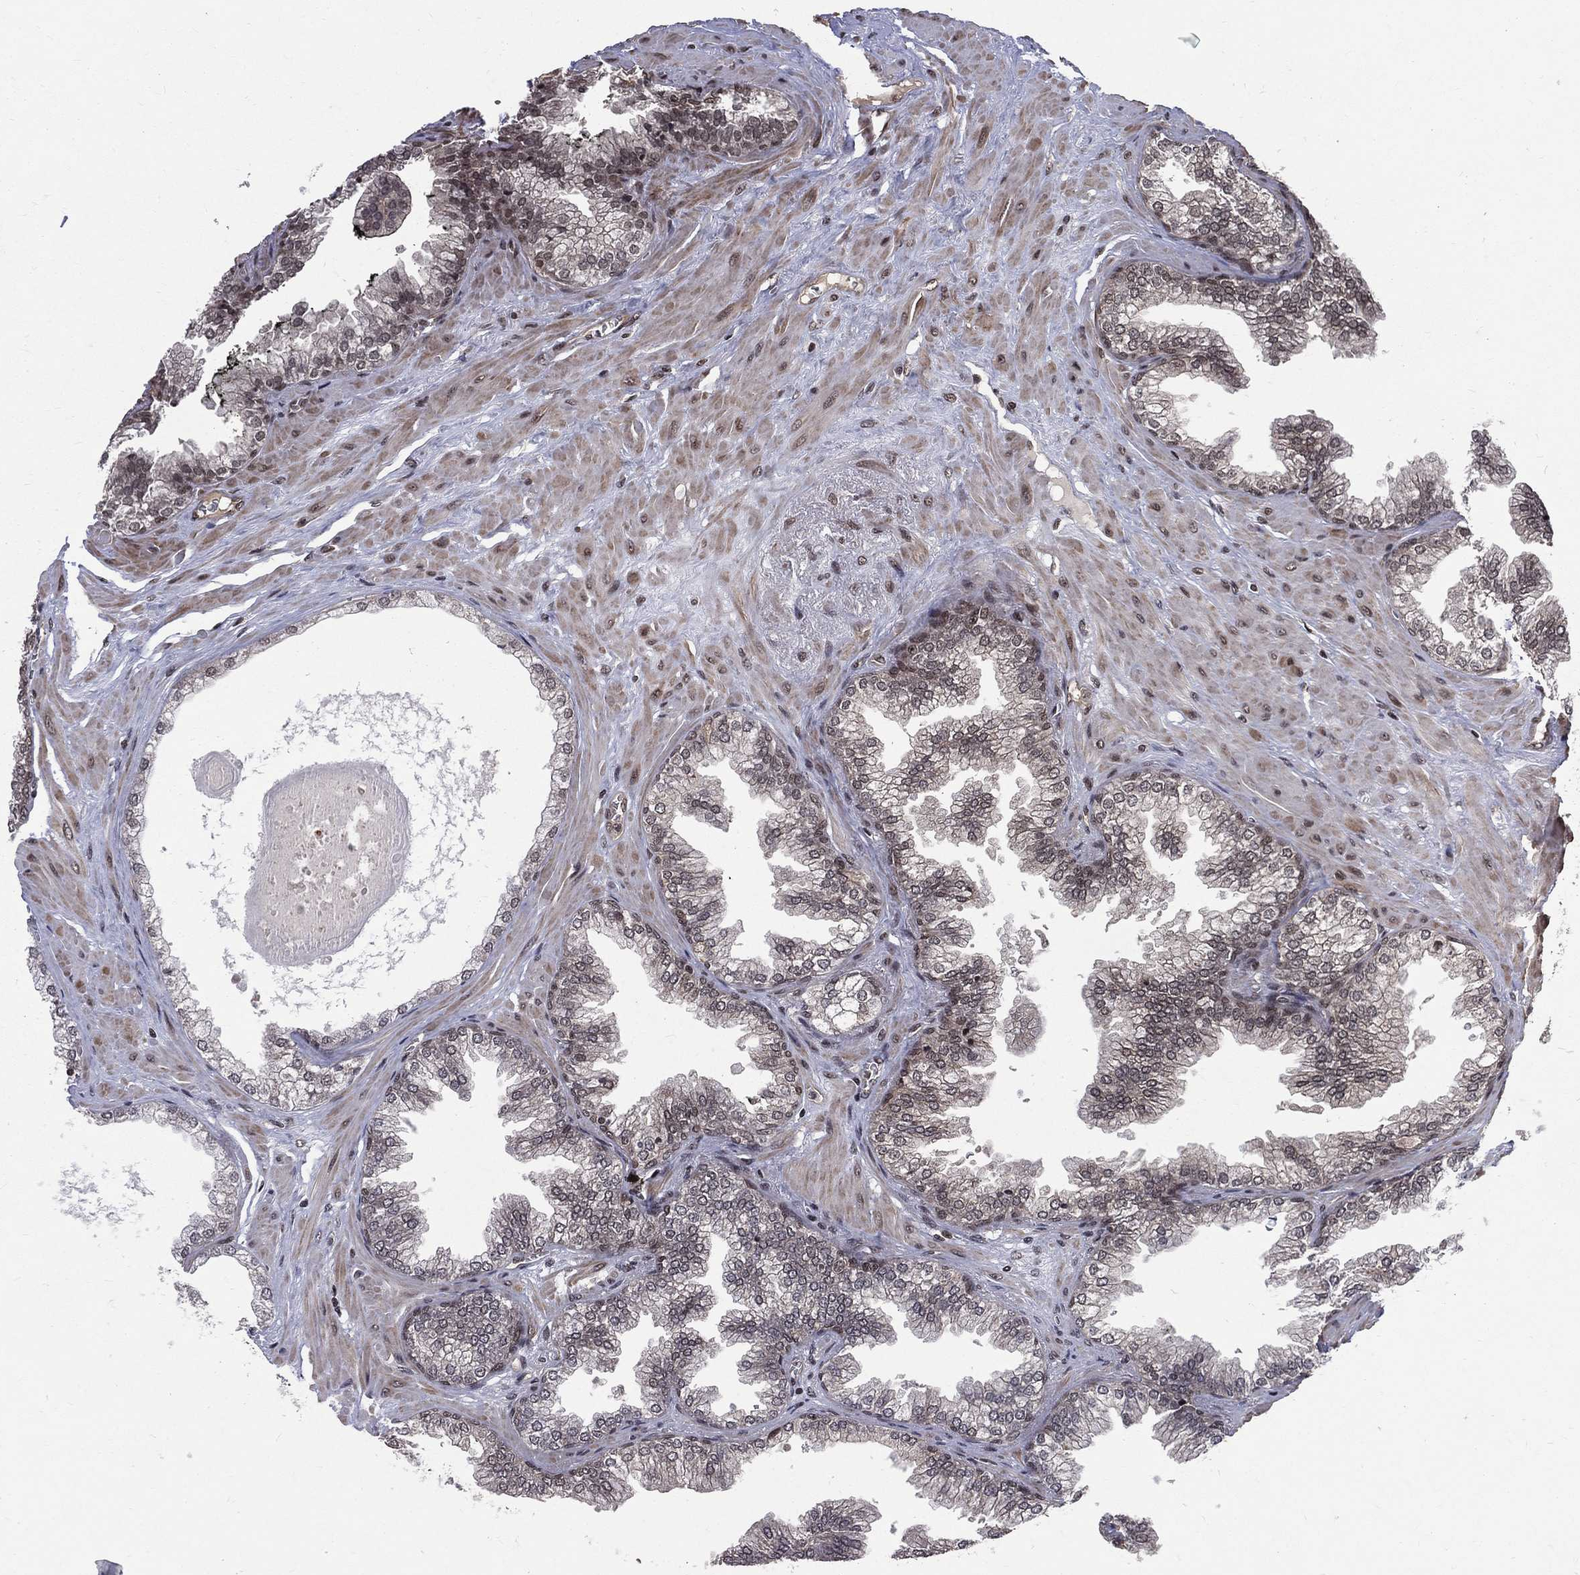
{"staining": {"intensity": "negative", "quantity": "none", "location": "none"}, "tissue": "prostate cancer", "cell_type": "Tumor cells", "image_type": "cancer", "snomed": [{"axis": "morphology", "description": "Adenocarcinoma, Low grade"}, {"axis": "topography", "description": "Prostate"}], "caption": "Image shows no significant protein positivity in tumor cells of low-grade adenocarcinoma (prostate).", "gene": "SMC3", "patient": {"sex": "male", "age": 72}}